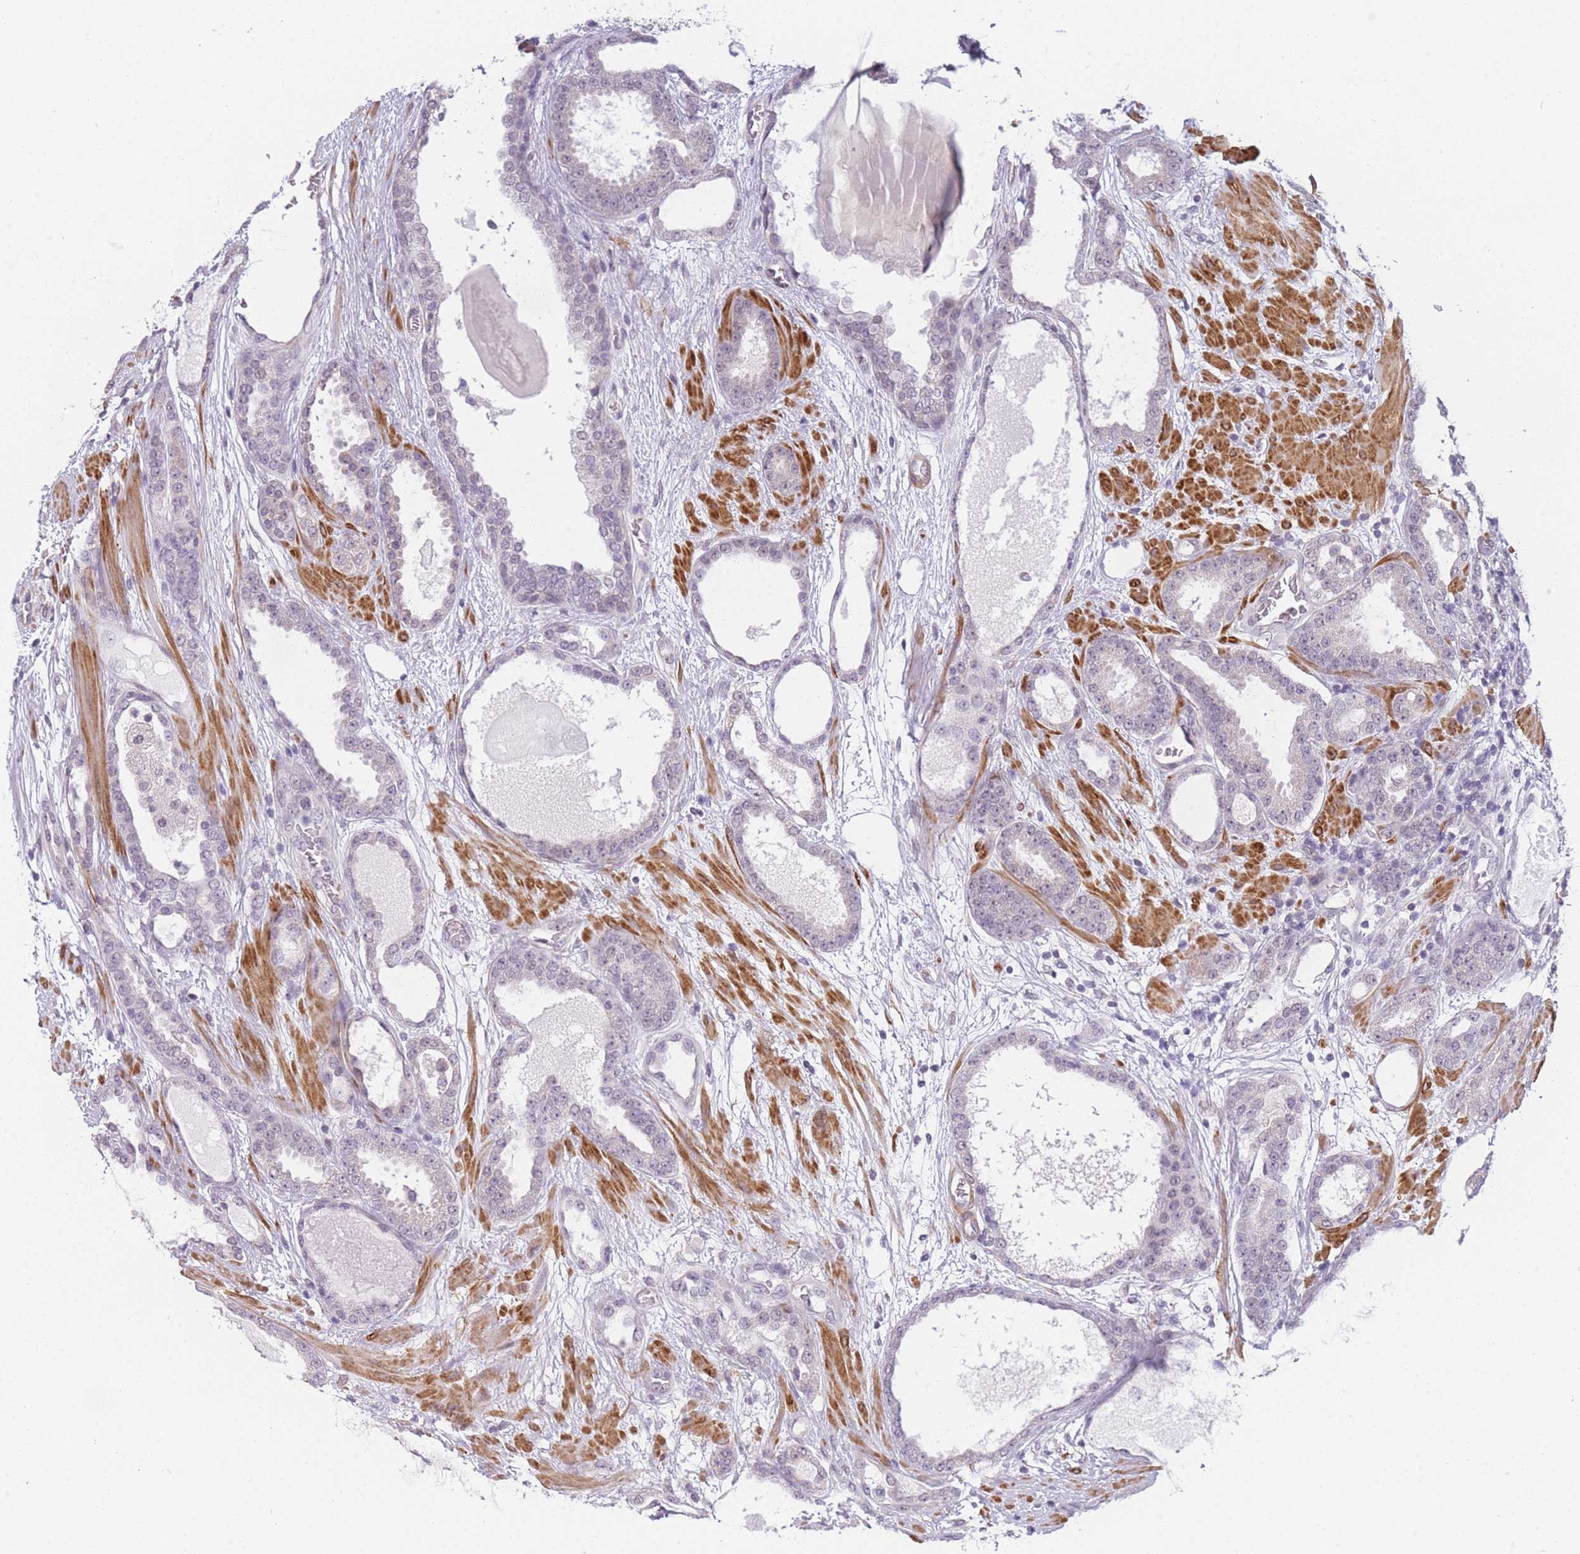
{"staining": {"intensity": "negative", "quantity": "none", "location": "none"}, "tissue": "prostate cancer", "cell_type": "Tumor cells", "image_type": "cancer", "snomed": [{"axis": "morphology", "description": "Adenocarcinoma, High grade"}, {"axis": "topography", "description": "Prostate"}], "caption": "Photomicrograph shows no significant protein positivity in tumor cells of prostate cancer (high-grade adenocarcinoma).", "gene": "SIN3B", "patient": {"sex": "male", "age": 60}}